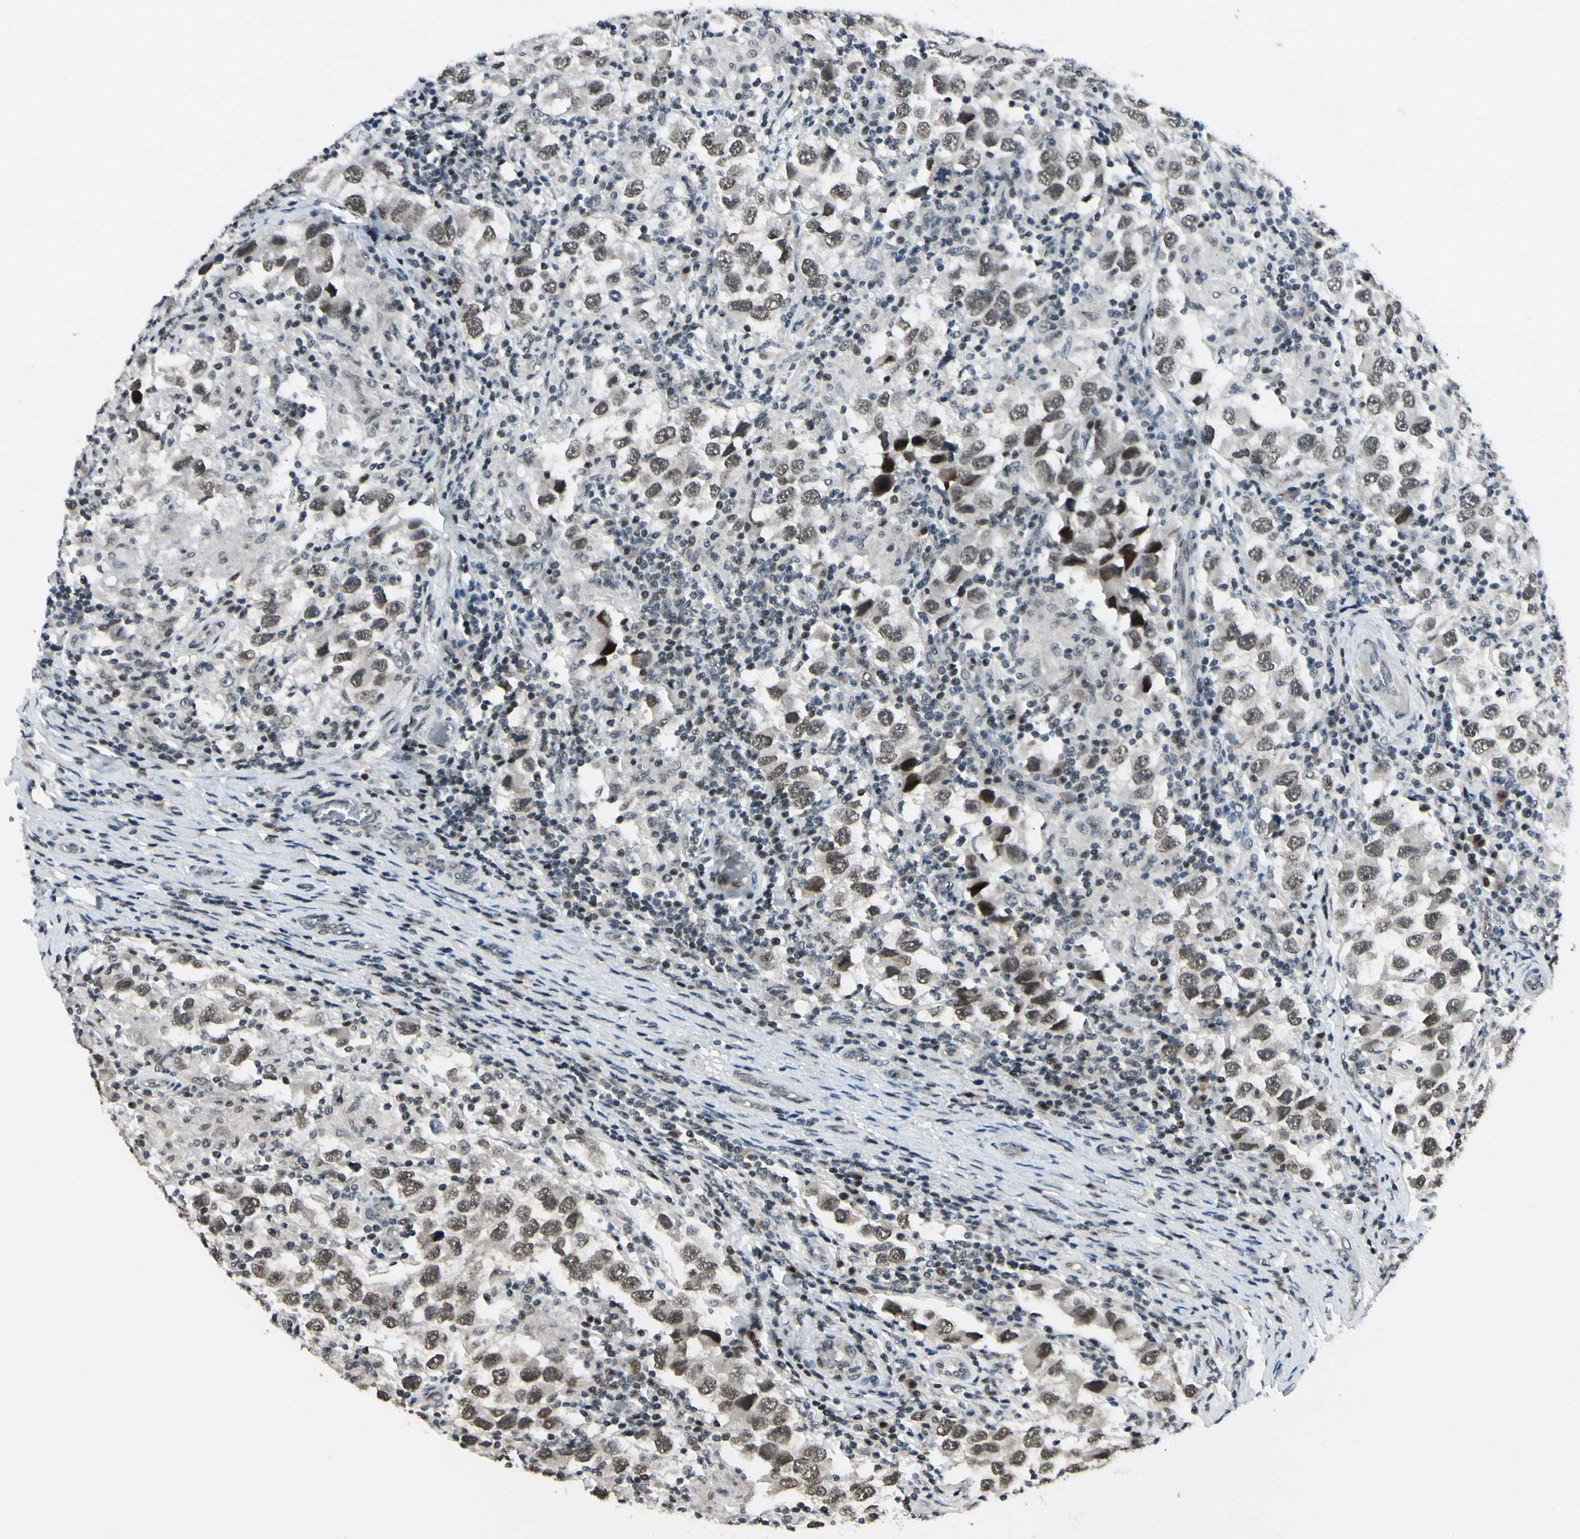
{"staining": {"intensity": "strong", "quantity": "<25%", "location": "nuclear"}, "tissue": "testis cancer", "cell_type": "Tumor cells", "image_type": "cancer", "snomed": [{"axis": "morphology", "description": "Carcinoma, Embryonal, NOS"}, {"axis": "topography", "description": "Testis"}], "caption": "Immunohistochemistry (IHC) (DAB (3,3'-diaminobenzidine)) staining of embryonal carcinoma (testis) displays strong nuclear protein positivity in about <25% of tumor cells. The protein of interest is shown in brown color, while the nuclei are stained blue.", "gene": "BRMS1", "patient": {"sex": "male", "age": 21}}